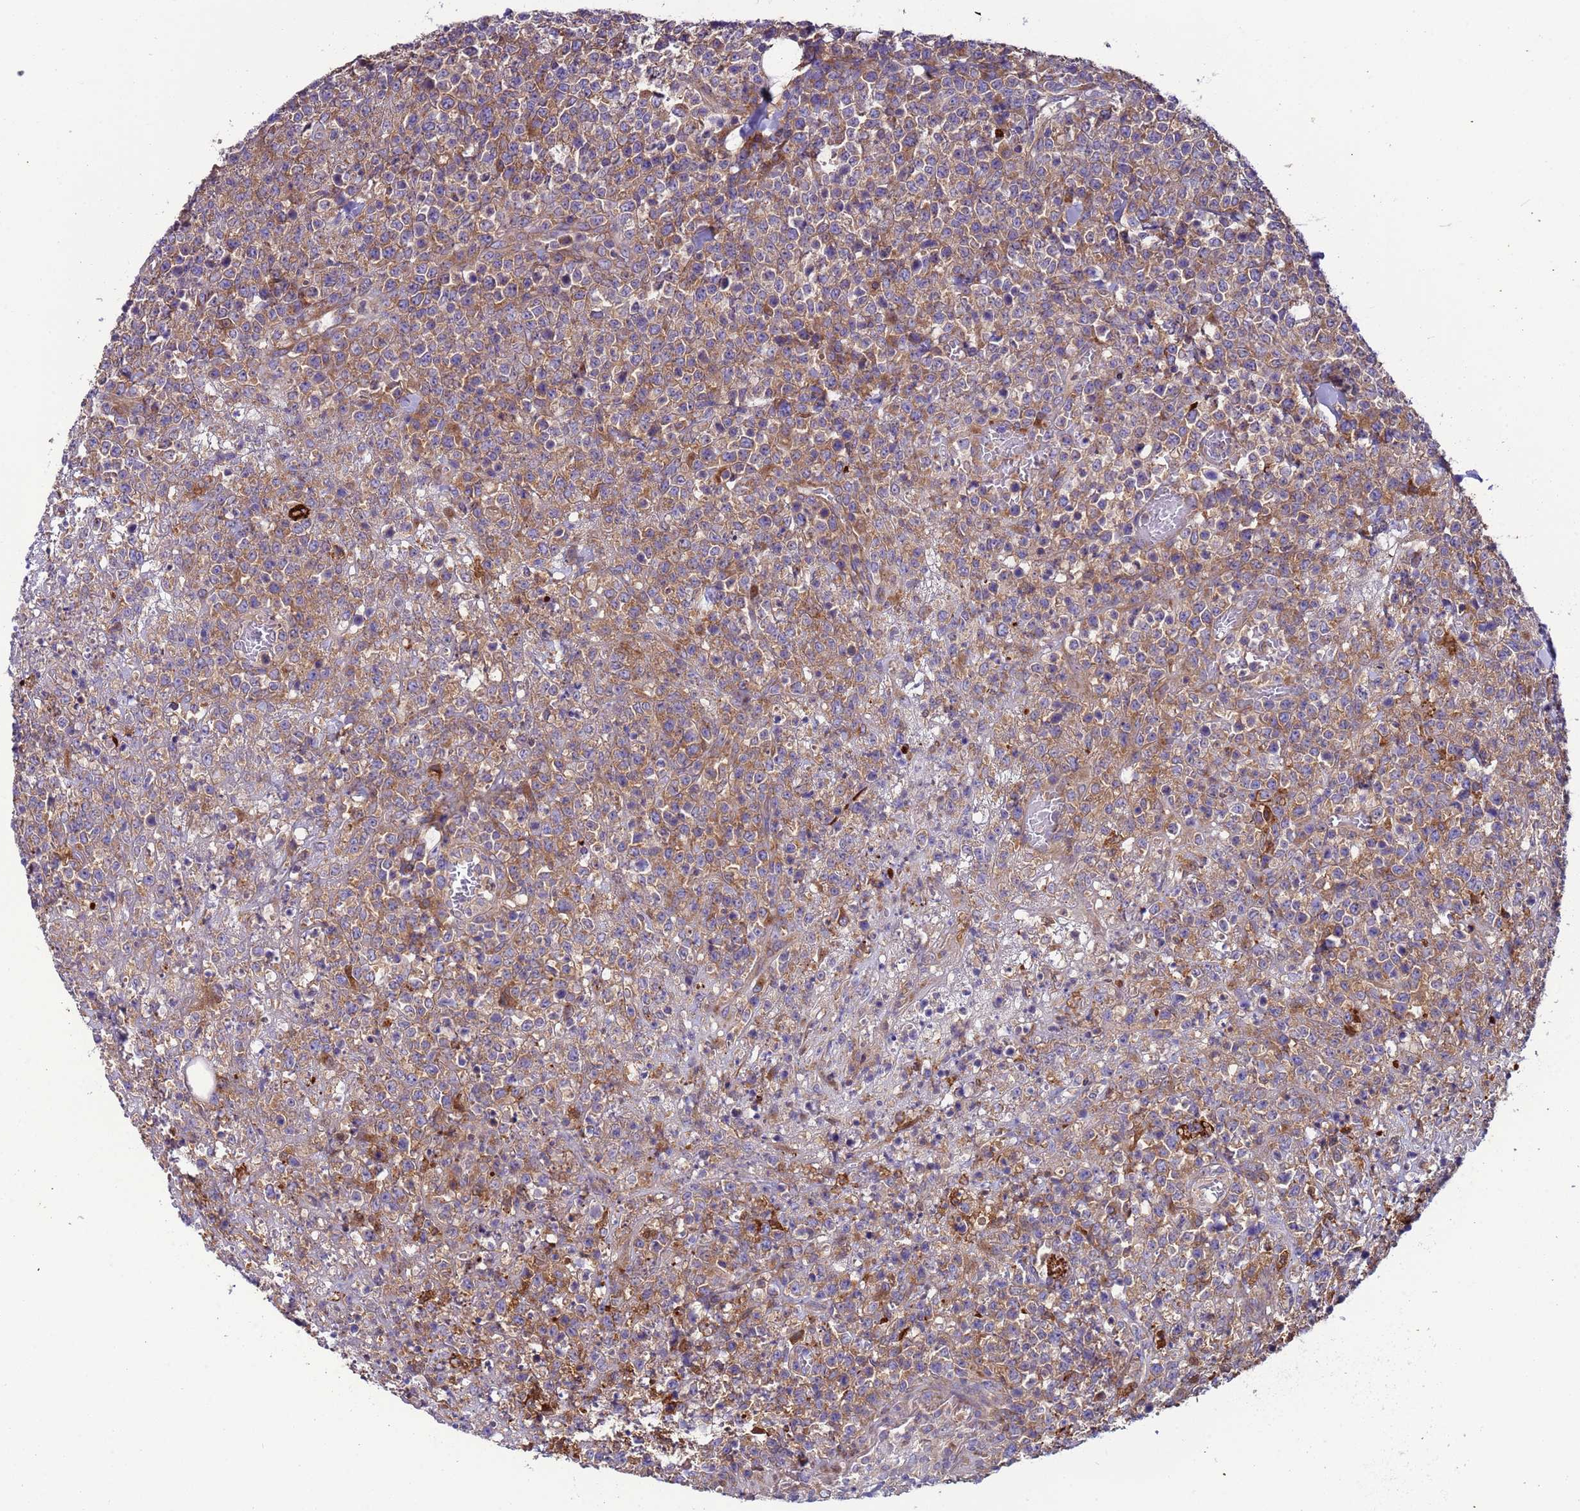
{"staining": {"intensity": "weak", "quantity": "25%-75%", "location": "cytoplasmic/membranous"}, "tissue": "lymphoma", "cell_type": "Tumor cells", "image_type": "cancer", "snomed": [{"axis": "morphology", "description": "Malignant lymphoma, non-Hodgkin's type, High grade"}, {"axis": "topography", "description": "Colon"}], "caption": "This image demonstrates immunohistochemistry staining of malignant lymphoma, non-Hodgkin's type (high-grade), with low weak cytoplasmic/membranous staining in approximately 25%-75% of tumor cells.", "gene": "PAQR7", "patient": {"sex": "female", "age": 53}}